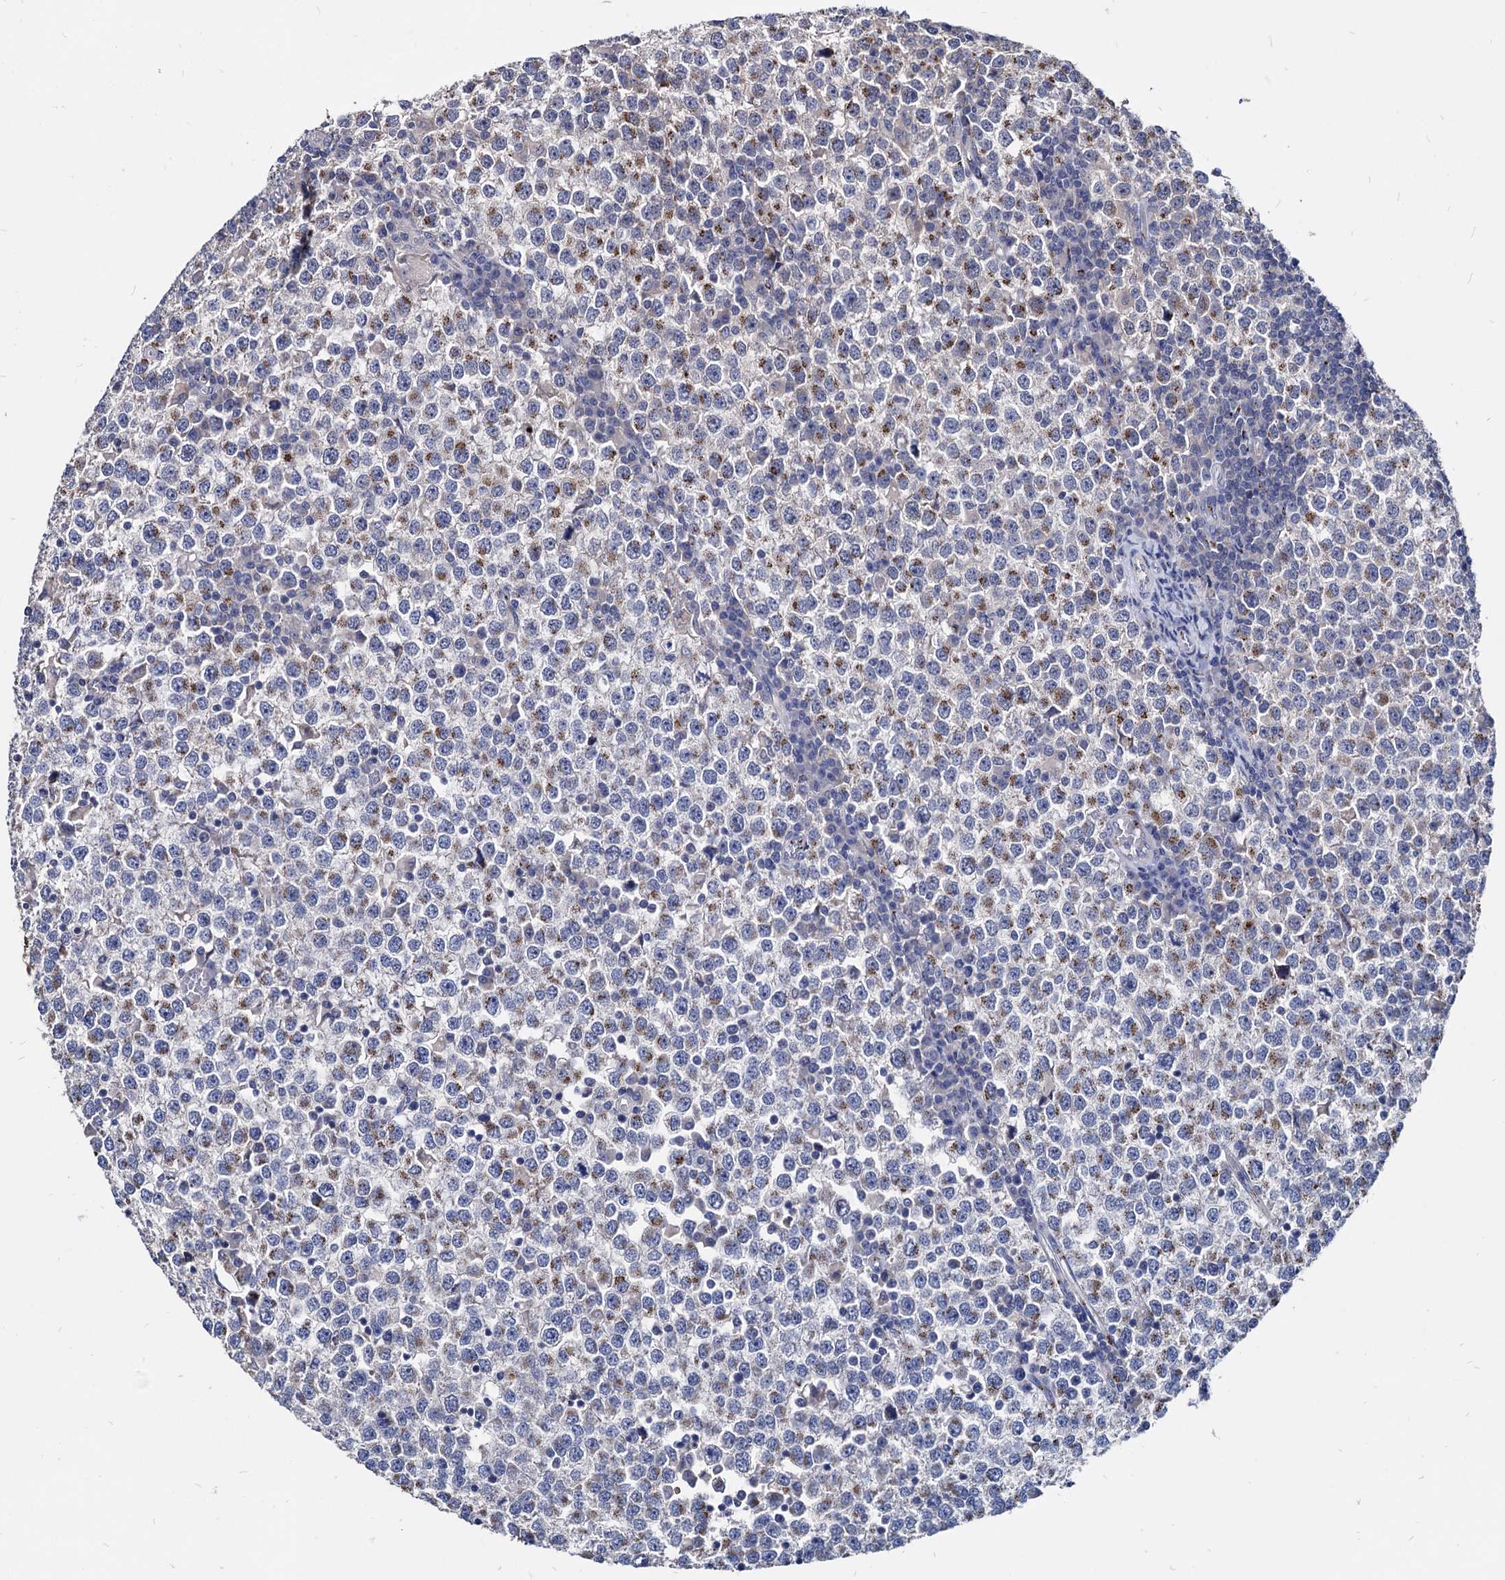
{"staining": {"intensity": "moderate", "quantity": "<25%", "location": "cytoplasmic/membranous"}, "tissue": "testis cancer", "cell_type": "Tumor cells", "image_type": "cancer", "snomed": [{"axis": "morphology", "description": "Seminoma, NOS"}, {"axis": "topography", "description": "Testis"}], "caption": "DAB (3,3'-diaminobenzidine) immunohistochemical staining of human testis seminoma exhibits moderate cytoplasmic/membranous protein expression in approximately <25% of tumor cells. The staining is performed using DAB brown chromogen to label protein expression. The nuclei are counter-stained blue using hematoxylin.", "gene": "ESD", "patient": {"sex": "male", "age": 65}}